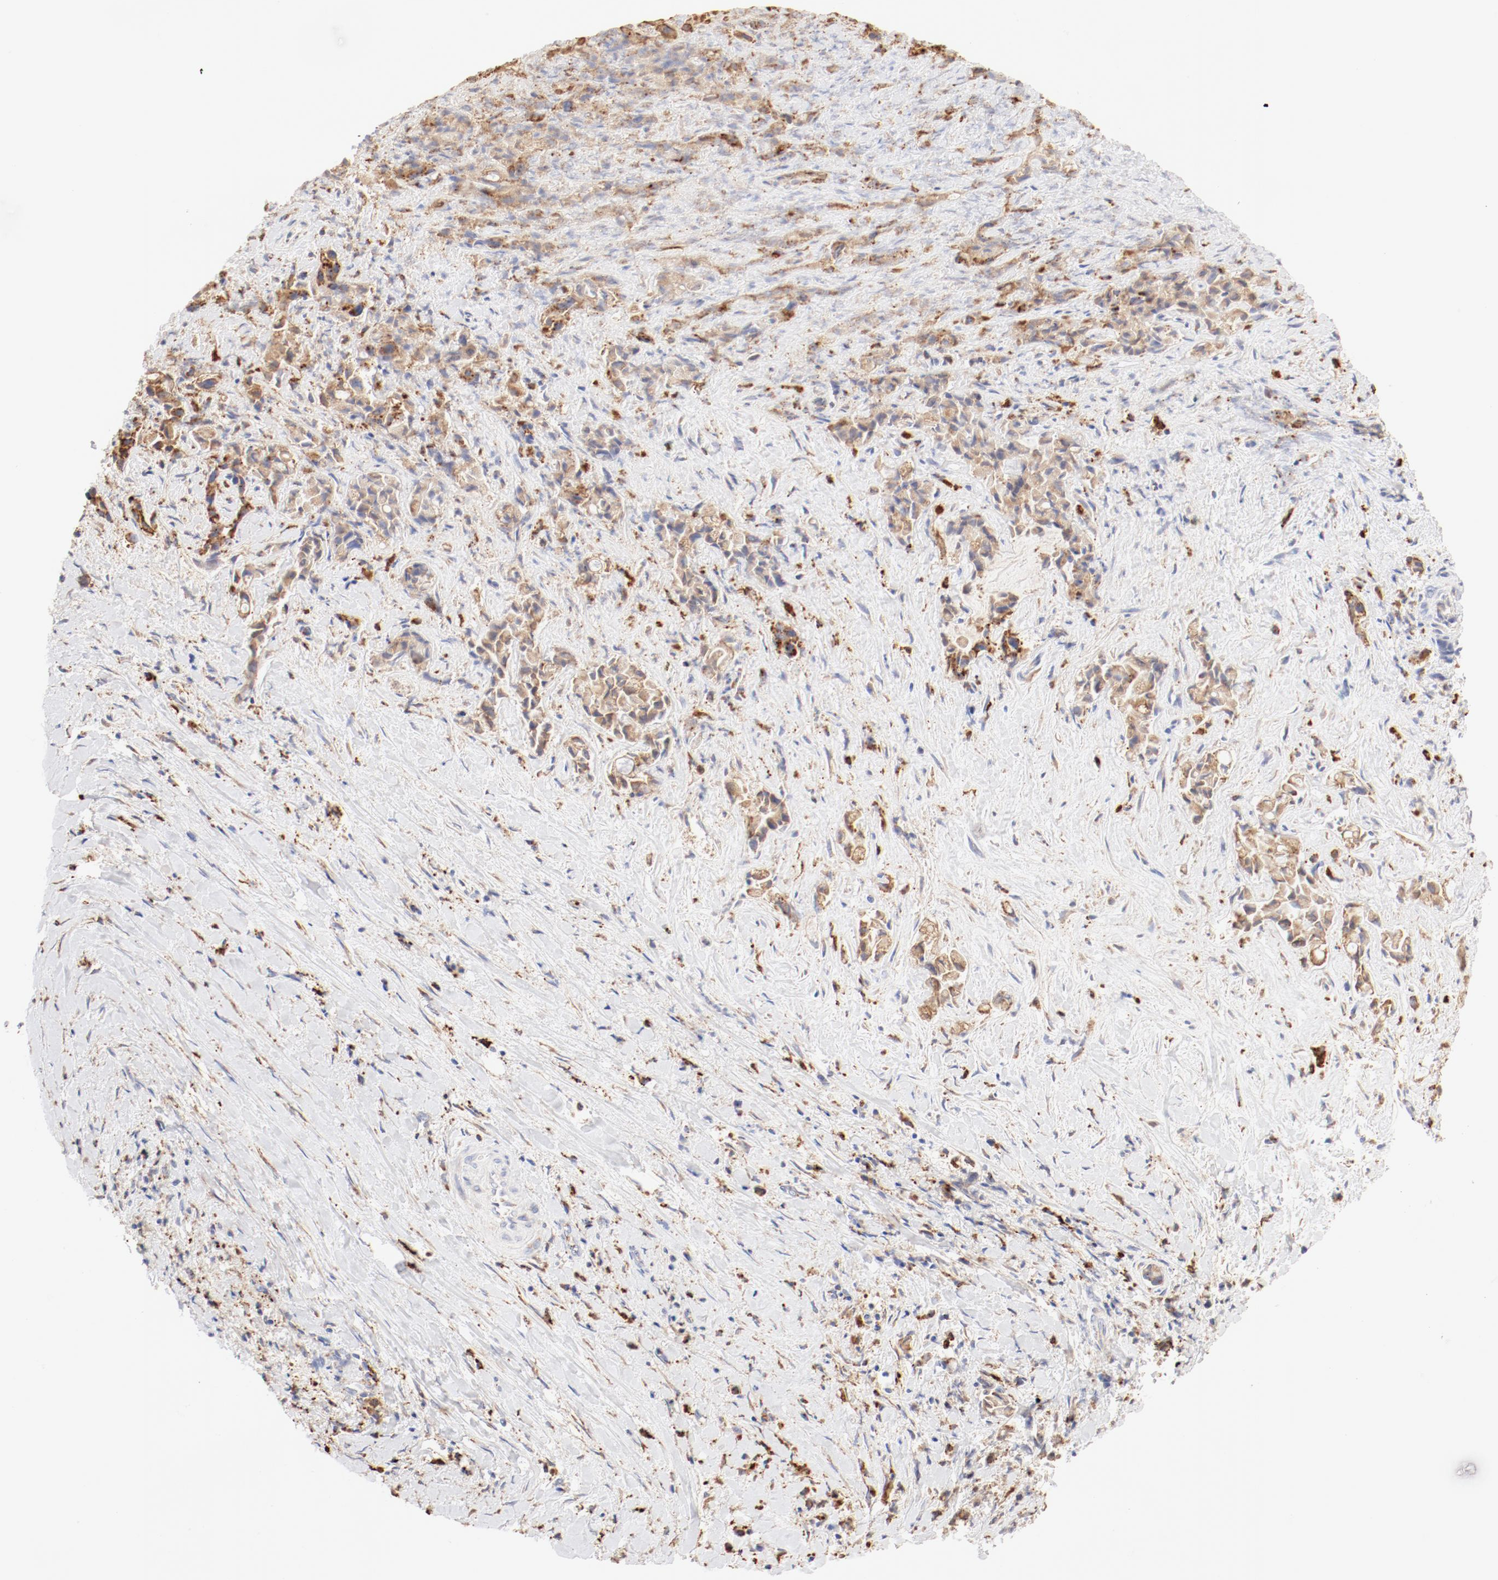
{"staining": {"intensity": "weak", "quantity": ">75%", "location": "cytoplasmic/membranous"}, "tissue": "liver cancer", "cell_type": "Tumor cells", "image_type": "cancer", "snomed": [{"axis": "morphology", "description": "Cholangiocarcinoma"}, {"axis": "topography", "description": "Liver"}], "caption": "Liver cancer stained with DAB IHC displays low levels of weak cytoplasmic/membranous staining in approximately >75% of tumor cells. (DAB = brown stain, brightfield microscopy at high magnification).", "gene": "CTSH", "patient": {"sex": "male", "age": 57}}